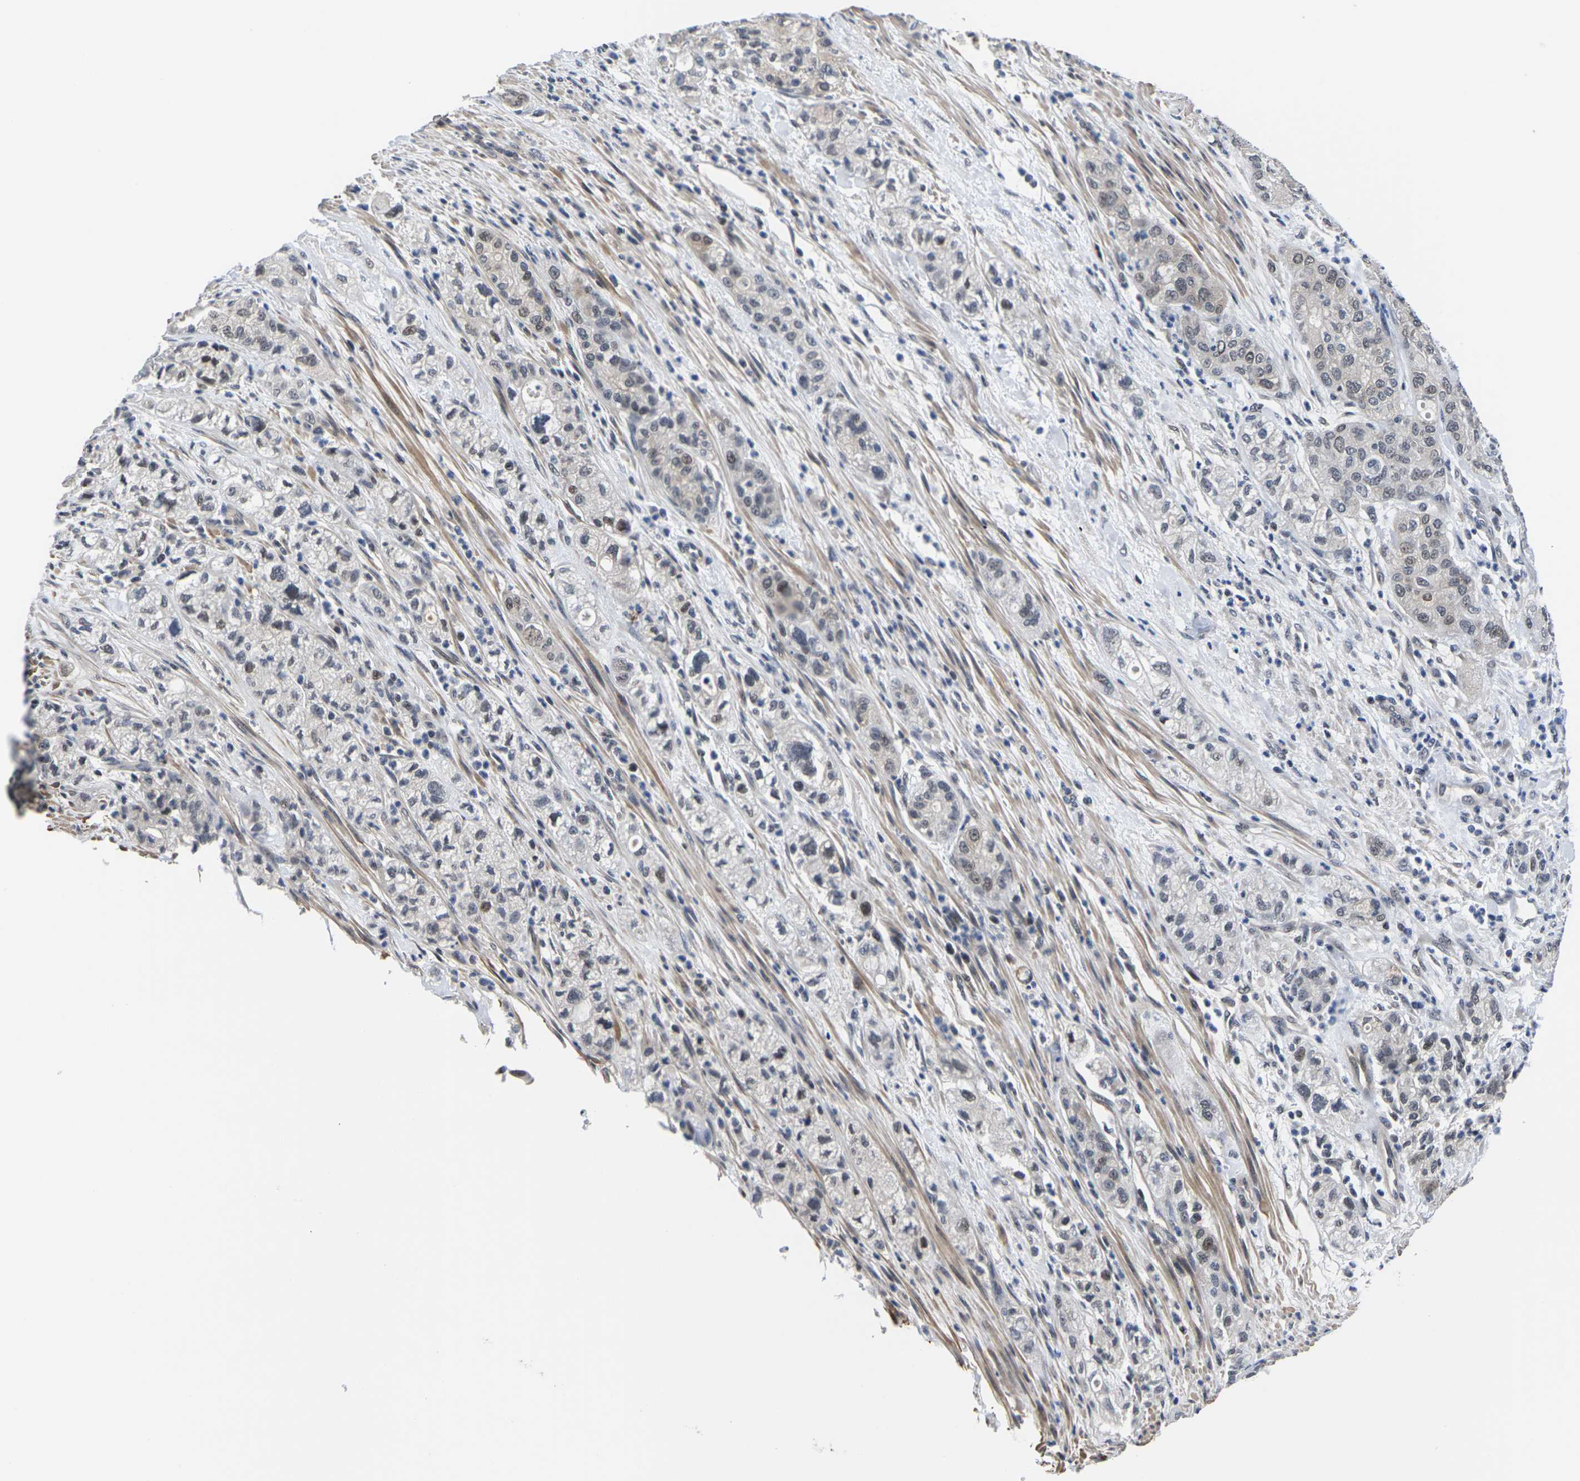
{"staining": {"intensity": "negative", "quantity": "none", "location": "none"}, "tissue": "pancreatic cancer", "cell_type": "Tumor cells", "image_type": "cancer", "snomed": [{"axis": "morphology", "description": "Adenocarcinoma, NOS"}, {"axis": "topography", "description": "Pancreas"}], "caption": "Tumor cells are negative for protein expression in human pancreatic adenocarcinoma.", "gene": "ST6GAL2", "patient": {"sex": "female", "age": 78}}